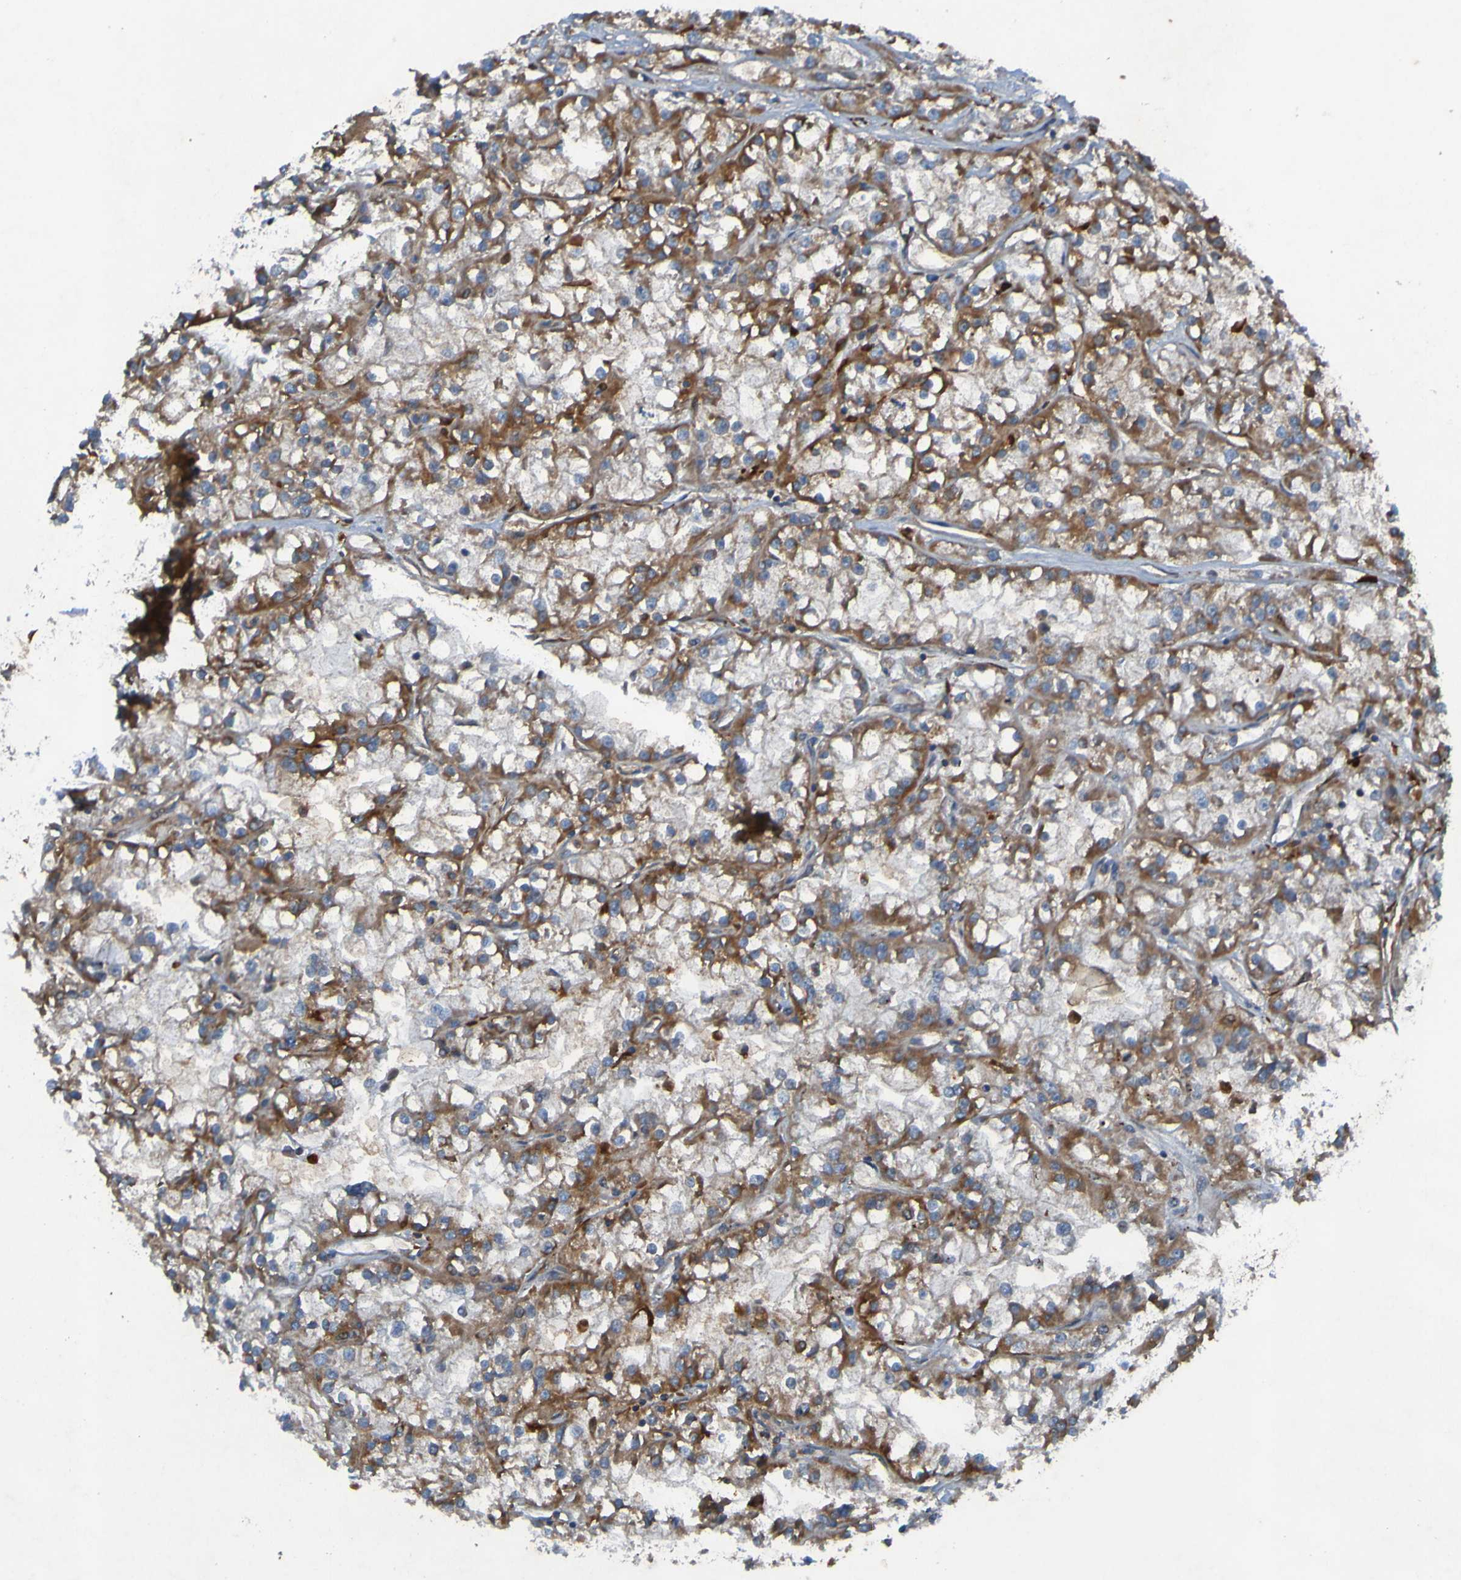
{"staining": {"intensity": "moderate", "quantity": ">75%", "location": "cytoplasmic/membranous"}, "tissue": "renal cancer", "cell_type": "Tumor cells", "image_type": "cancer", "snomed": [{"axis": "morphology", "description": "Adenocarcinoma, NOS"}, {"axis": "topography", "description": "Kidney"}], "caption": "Moderate cytoplasmic/membranous protein staining is present in approximately >75% of tumor cells in adenocarcinoma (renal).", "gene": "RAB5B", "patient": {"sex": "female", "age": 52}}